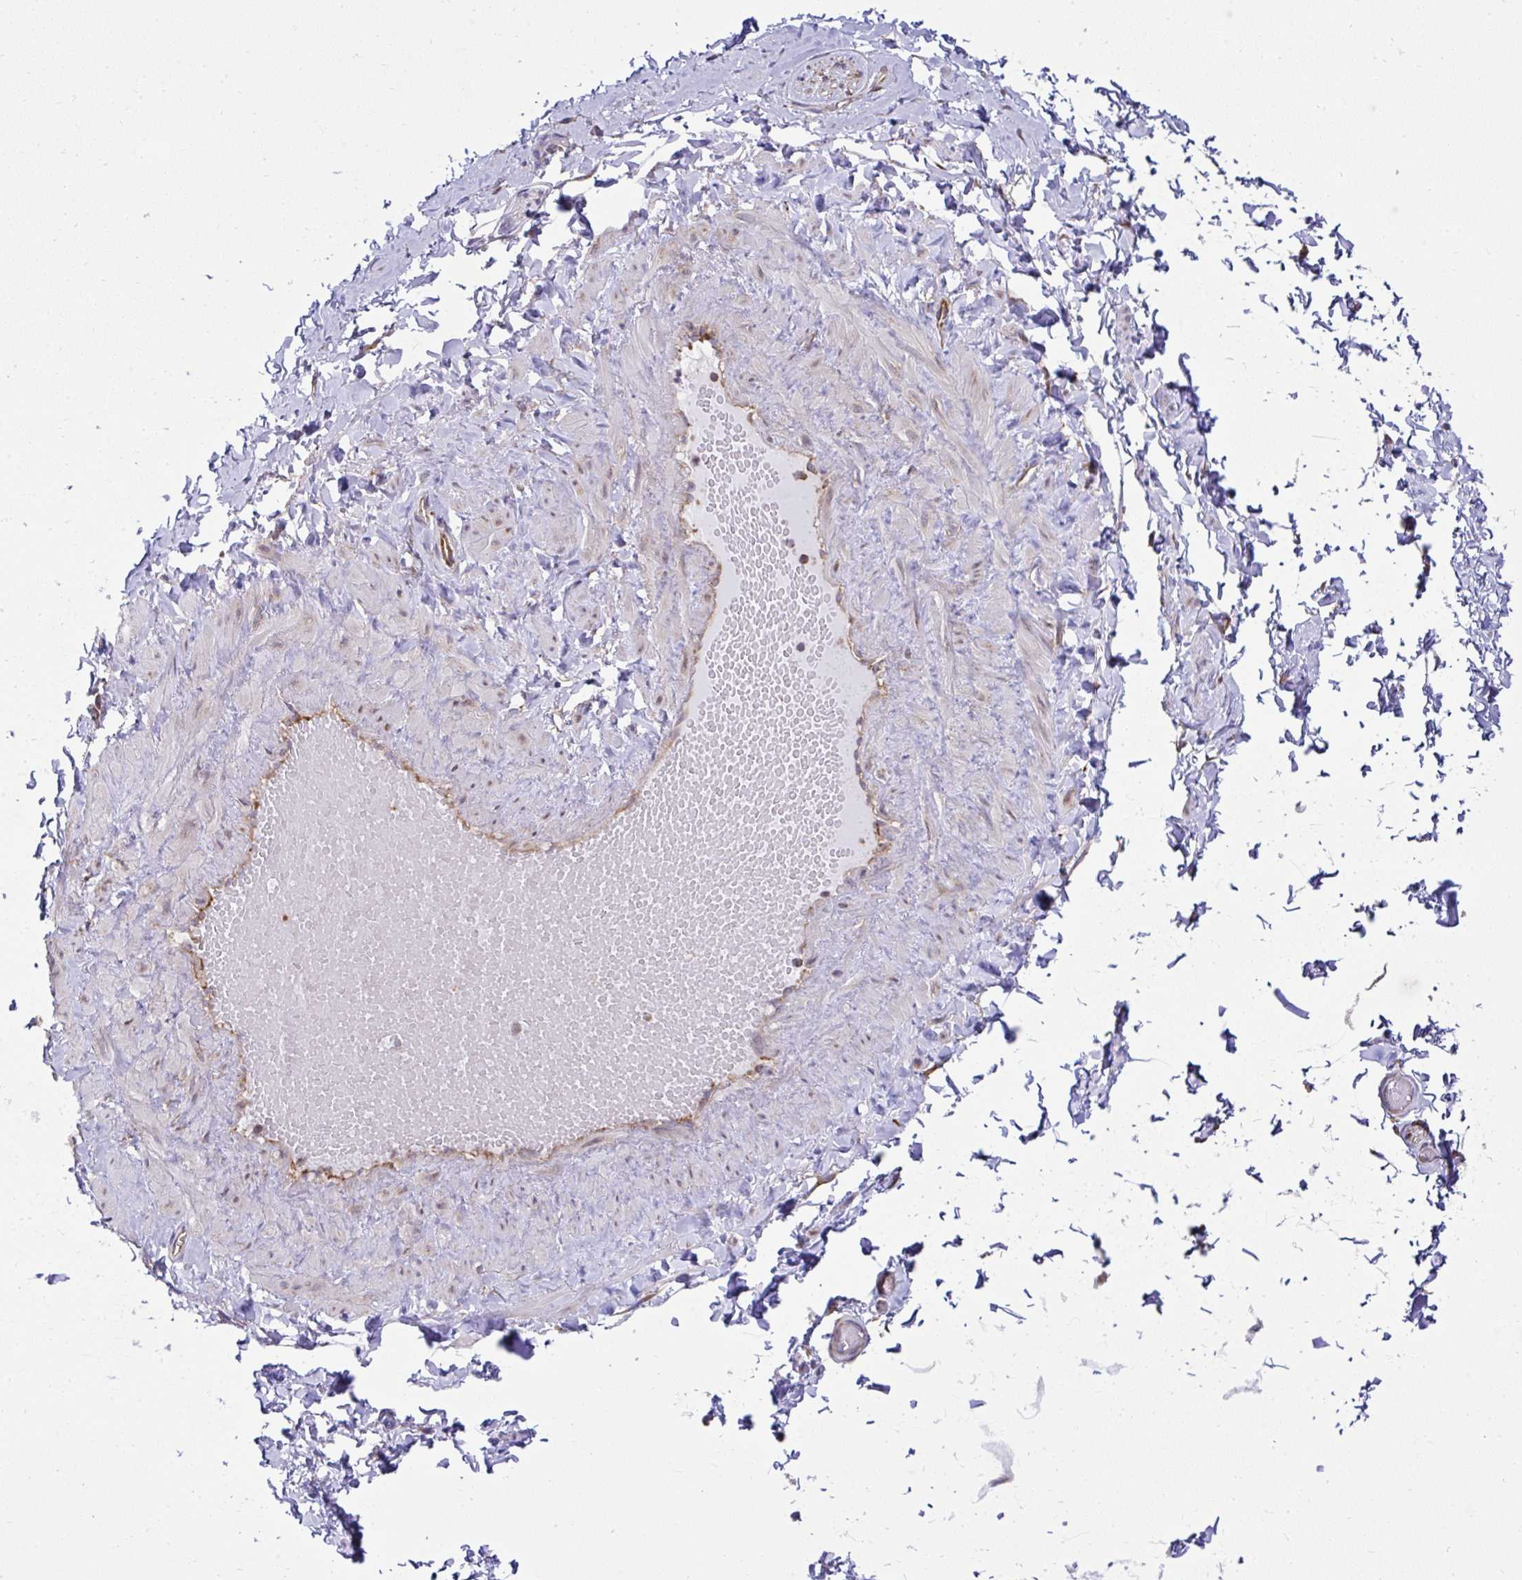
{"staining": {"intensity": "moderate", "quantity": "<25%", "location": "cytoplasmic/membranous"}, "tissue": "soft tissue", "cell_type": "Fibroblasts", "image_type": "normal", "snomed": [{"axis": "morphology", "description": "Normal tissue, NOS"}, {"axis": "topography", "description": "Soft tissue"}, {"axis": "topography", "description": "Adipose tissue"}, {"axis": "topography", "description": "Vascular tissue"}, {"axis": "topography", "description": "Peripheral nerve tissue"}], "caption": "Unremarkable soft tissue was stained to show a protein in brown. There is low levels of moderate cytoplasmic/membranous positivity in about <25% of fibroblasts. (Stains: DAB (3,3'-diaminobenzidine) in brown, nuclei in blue, Microscopy: brightfield microscopy at high magnification).", "gene": "RPS7", "patient": {"sex": "male", "age": 29}}